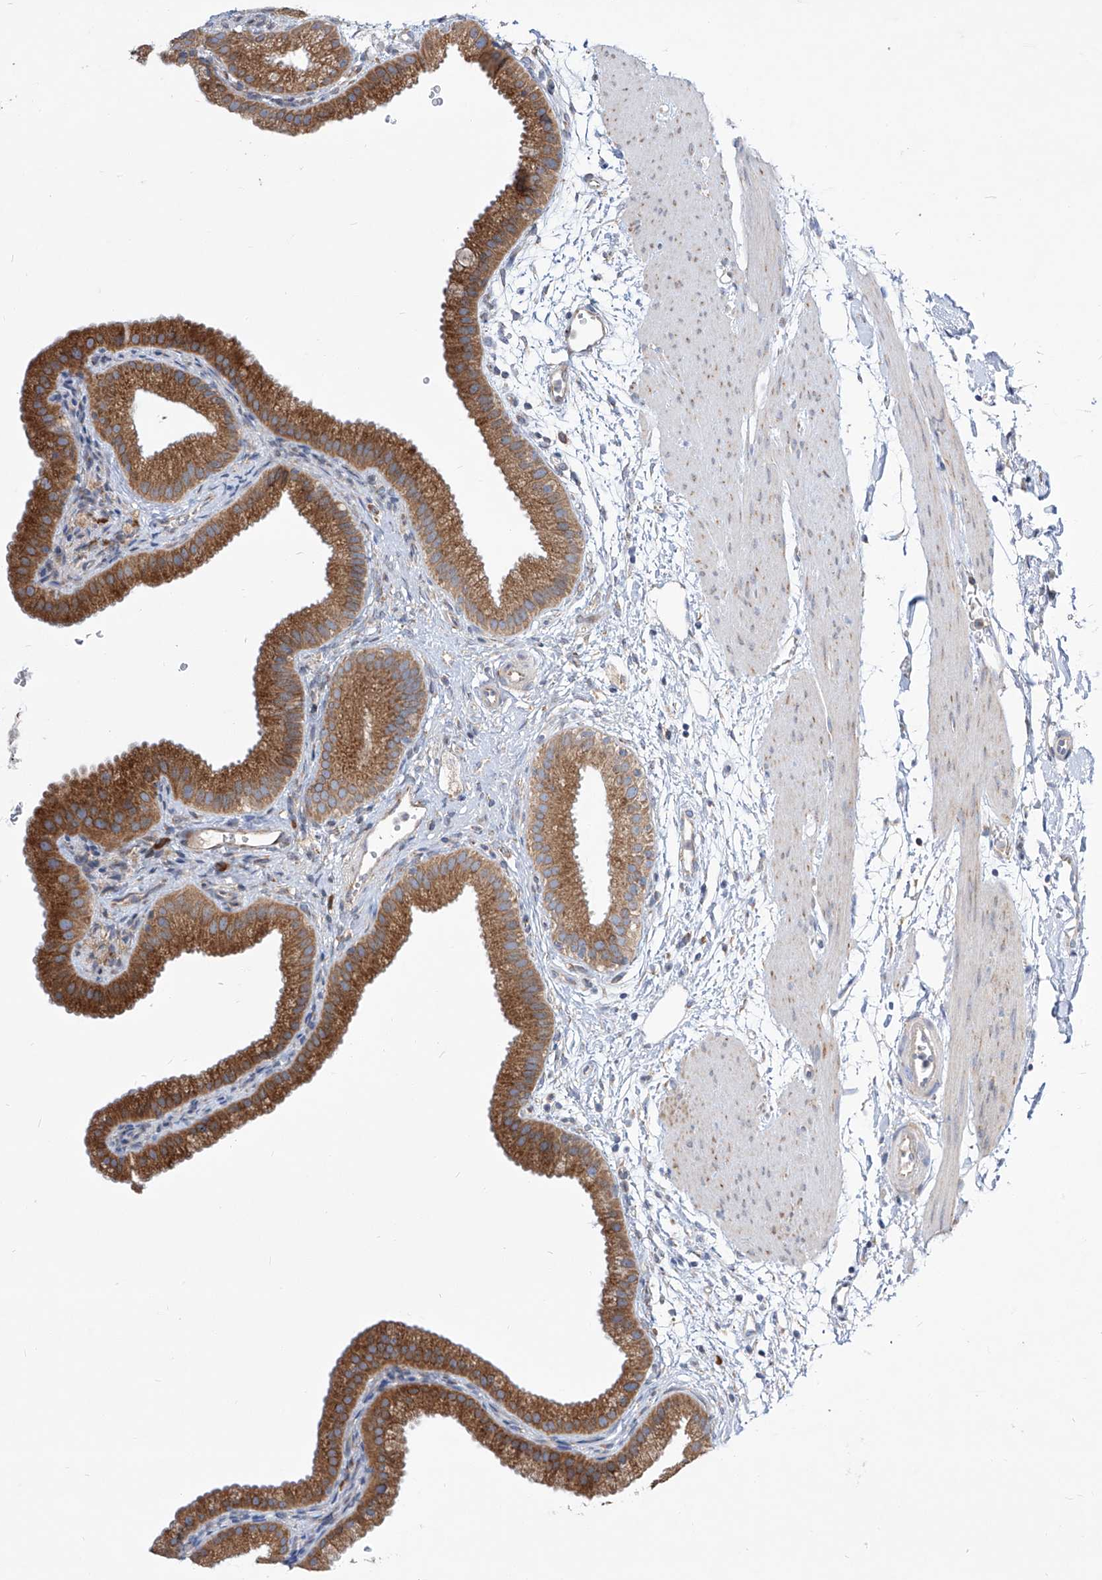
{"staining": {"intensity": "strong", "quantity": ">75%", "location": "cytoplasmic/membranous"}, "tissue": "gallbladder", "cell_type": "Glandular cells", "image_type": "normal", "snomed": [{"axis": "morphology", "description": "Normal tissue, NOS"}, {"axis": "topography", "description": "Gallbladder"}], "caption": "Immunohistochemistry micrograph of unremarkable human gallbladder stained for a protein (brown), which displays high levels of strong cytoplasmic/membranous staining in approximately >75% of glandular cells.", "gene": "UFL1", "patient": {"sex": "female", "age": 64}}